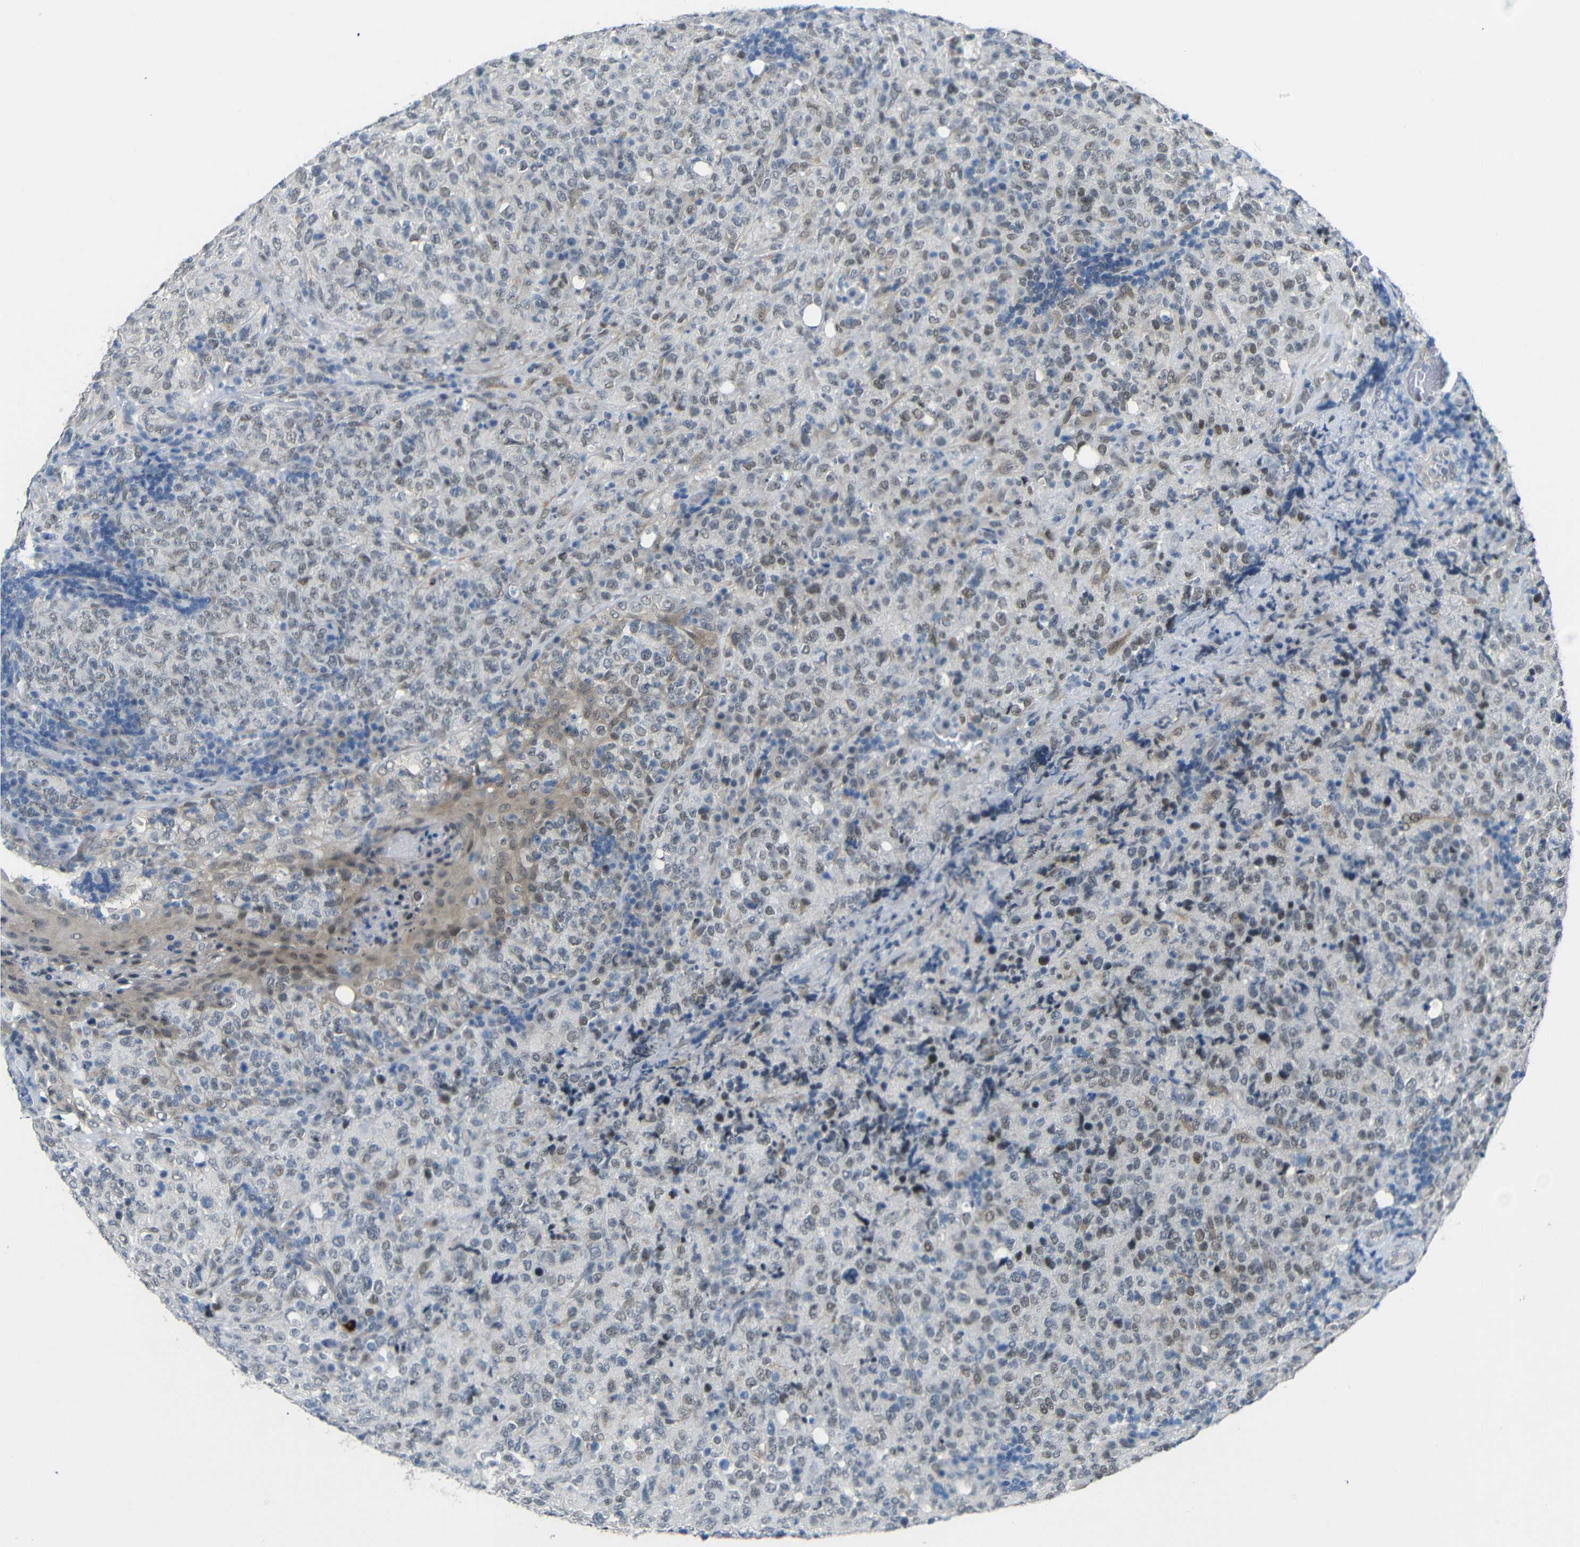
{"staining": {"intensity": "weak", "quantity": "25%-75%", "location": "nuclear"}, "tissue": "lymphoma", "cell_type": "Tumor cells", "image_type": "cancer", "snomed": [{"axis": "morphology", "description": "Malignant lymphoma, non-Hodgkin's type, High grade"}, {"axis": "topography", "description": "Tonsil"}], "caption": "This histopathology image reveals lymphoma stained with immunohistochemistry to label a protein in brown. The nuclear of tumor cells show weak positivity for the protein. Nuclei are counter-stained blue.", "gene": "GPR158", "patient": {"sex": "female", "age": 36}}